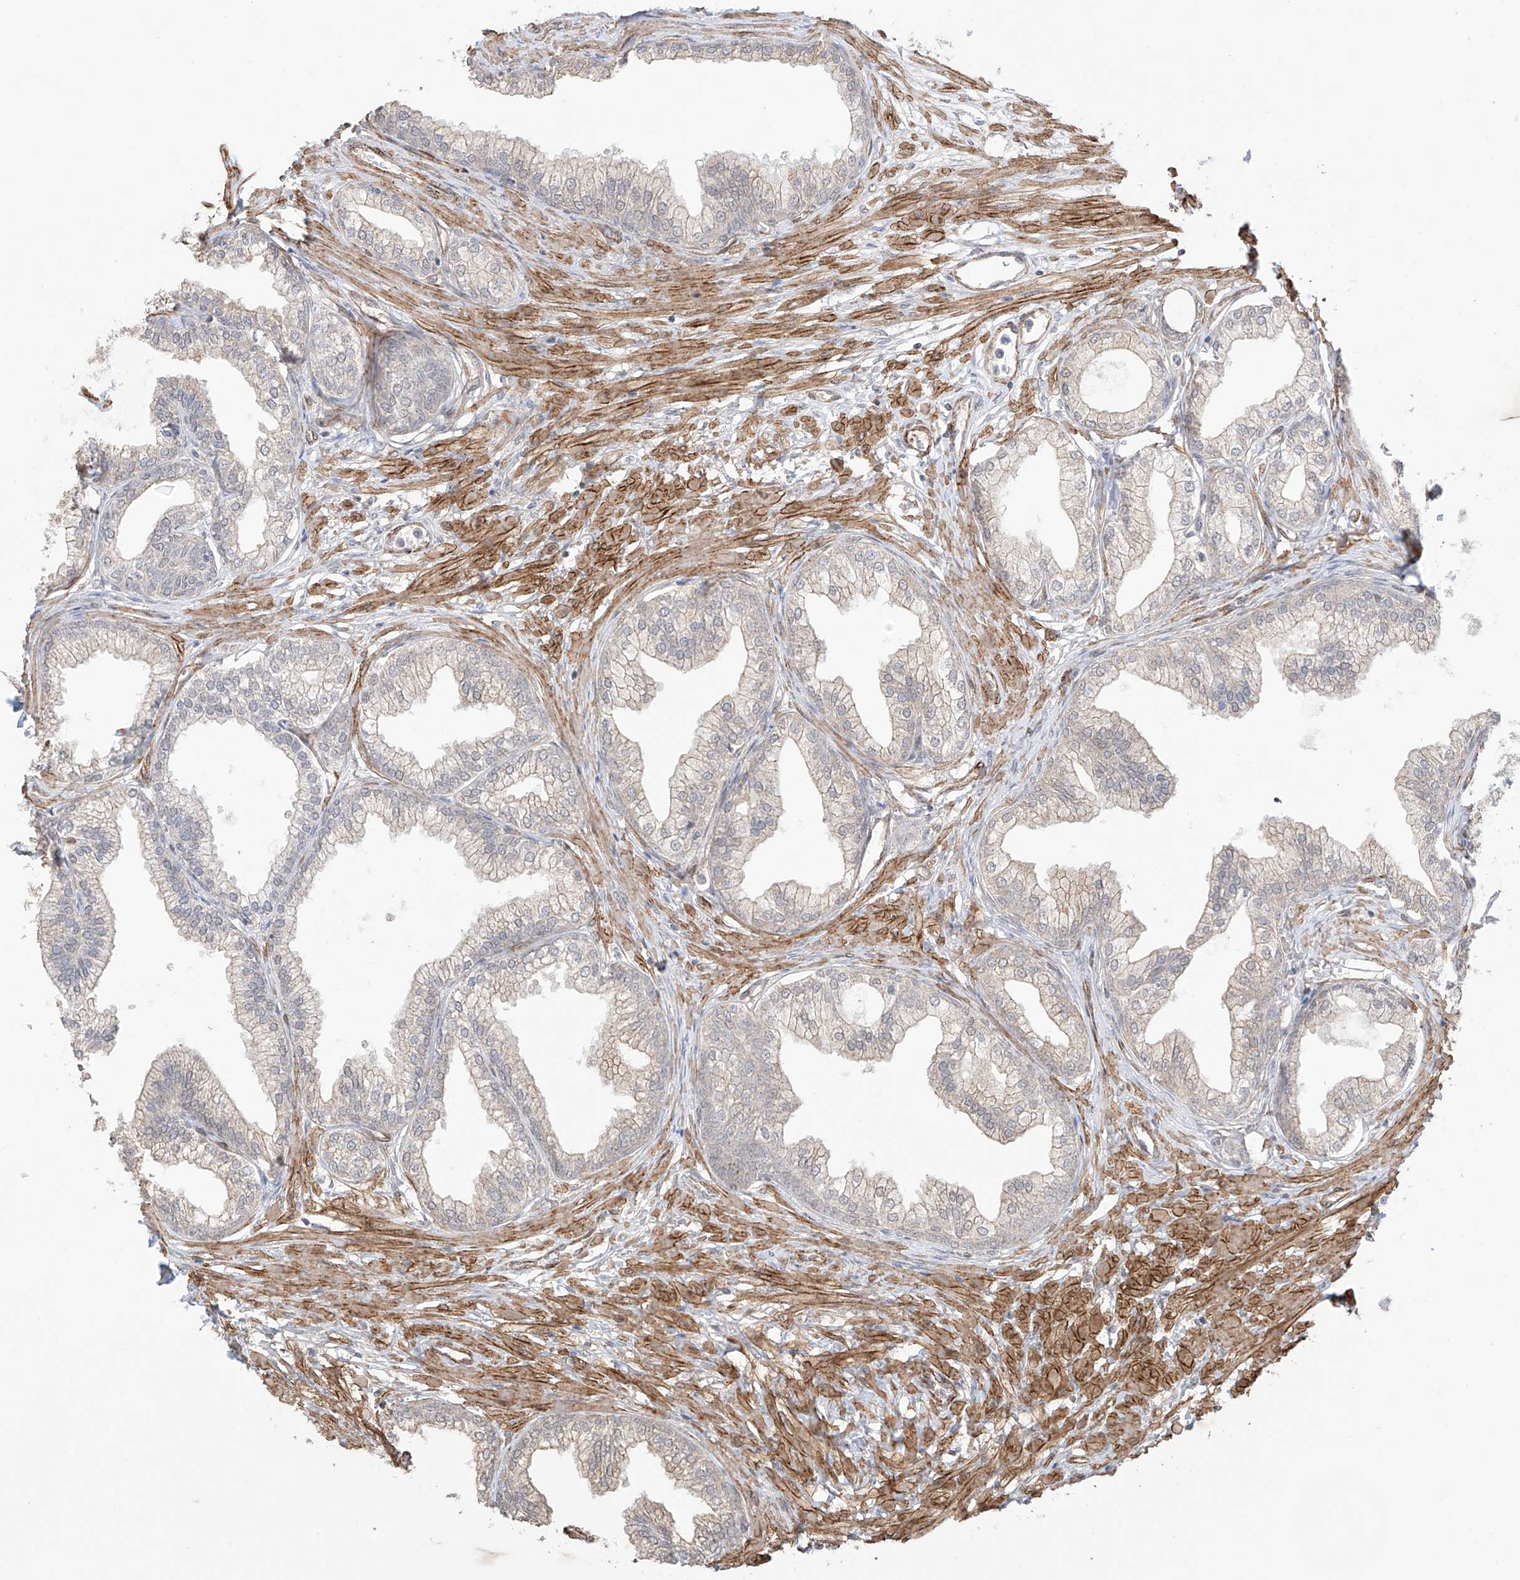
{"staining": {"intensity": "weak", "quantity": "25%-75%", "location": "cytoplasmic/membranous"}, "tissue": "prostate", "cell_type": "Glandular cells", "image_type": "normal", "snomed": [{"axis": "morphology", "description": "Normal tissue, NOS"}, {"axis": "morphology", "description": "Urothelial carcinoma, Low grade"}, {"axis": "topography", "description": "Urinary bladder"}, {"axis": "topography", "description": "Prostate"}], "caption": "IHC of unremarkable human prostate exhibits low levels of weak cytoplasmic/membranous positivity in approximately 25%-75% of glandular cells. The staining was performed using DAB (3,3'-diaminobenzidine), with brown indicating positive protein expression. Nuclei are stained blue with hematoxylin.", "gene": "TTLL5", "patient": {"sex": "male", "age": 60}}